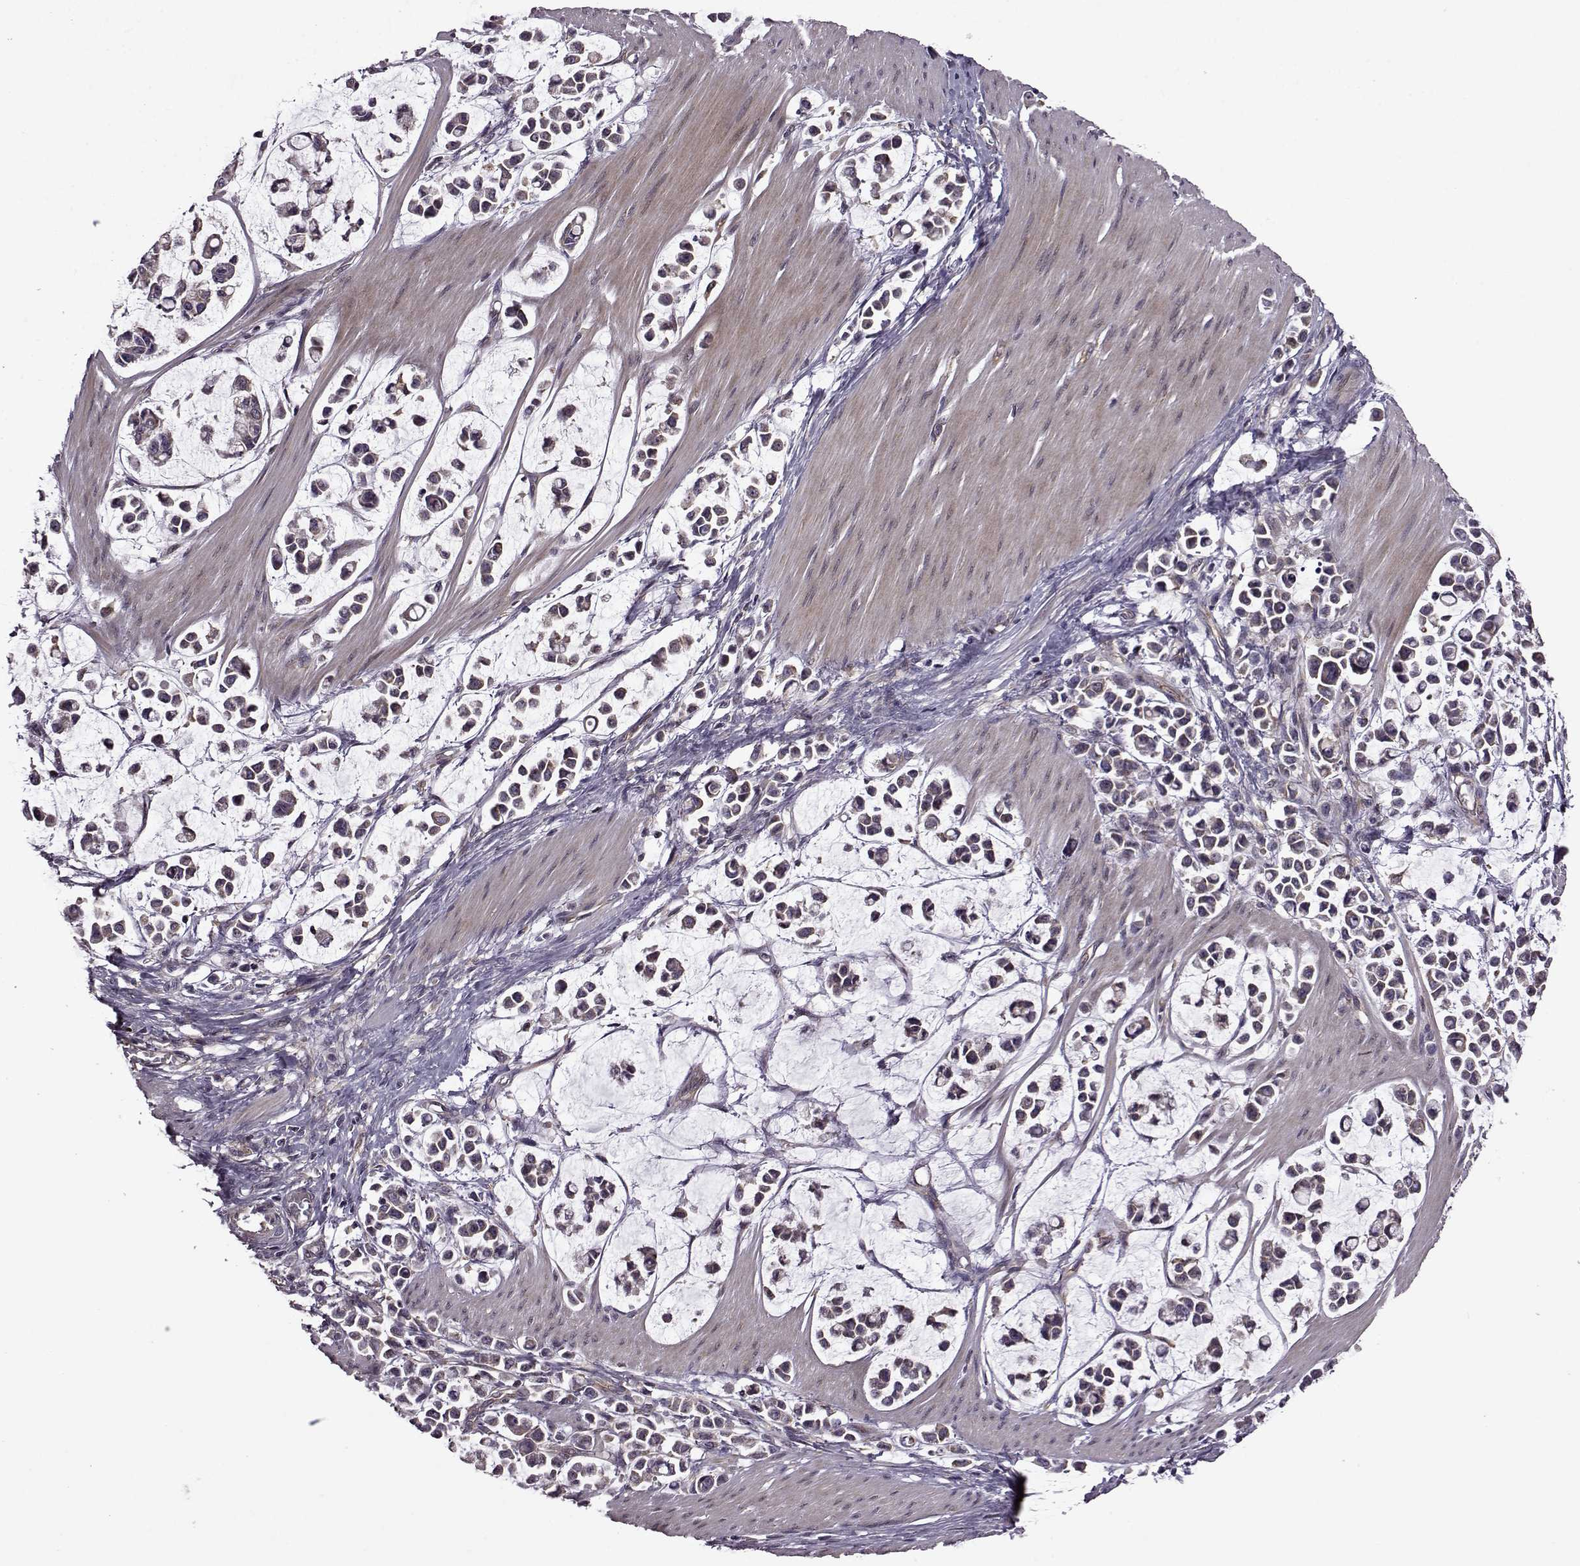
{"staining": {"intensity": "weak", "quantity": ">75%", "location": "cytoplasmic/membranous"}, "tissue": "stomach cancer", "cell_type": "Tumor cells", "image_type": "cancer", "snomed": [{"axis": "morphology", "description": "Adenocarcinoma, NOS"}, {"axis": "topography", "description": "Stomach"}], "caption": "About >75% of tumor cells in adenocarcinoma (stomach) show weak cytoplasmic/membranous protein expression as visualized by brown immunohistochemical staining.", "gene": "URI1", "patient": {"sex": "male", "age": 82}}